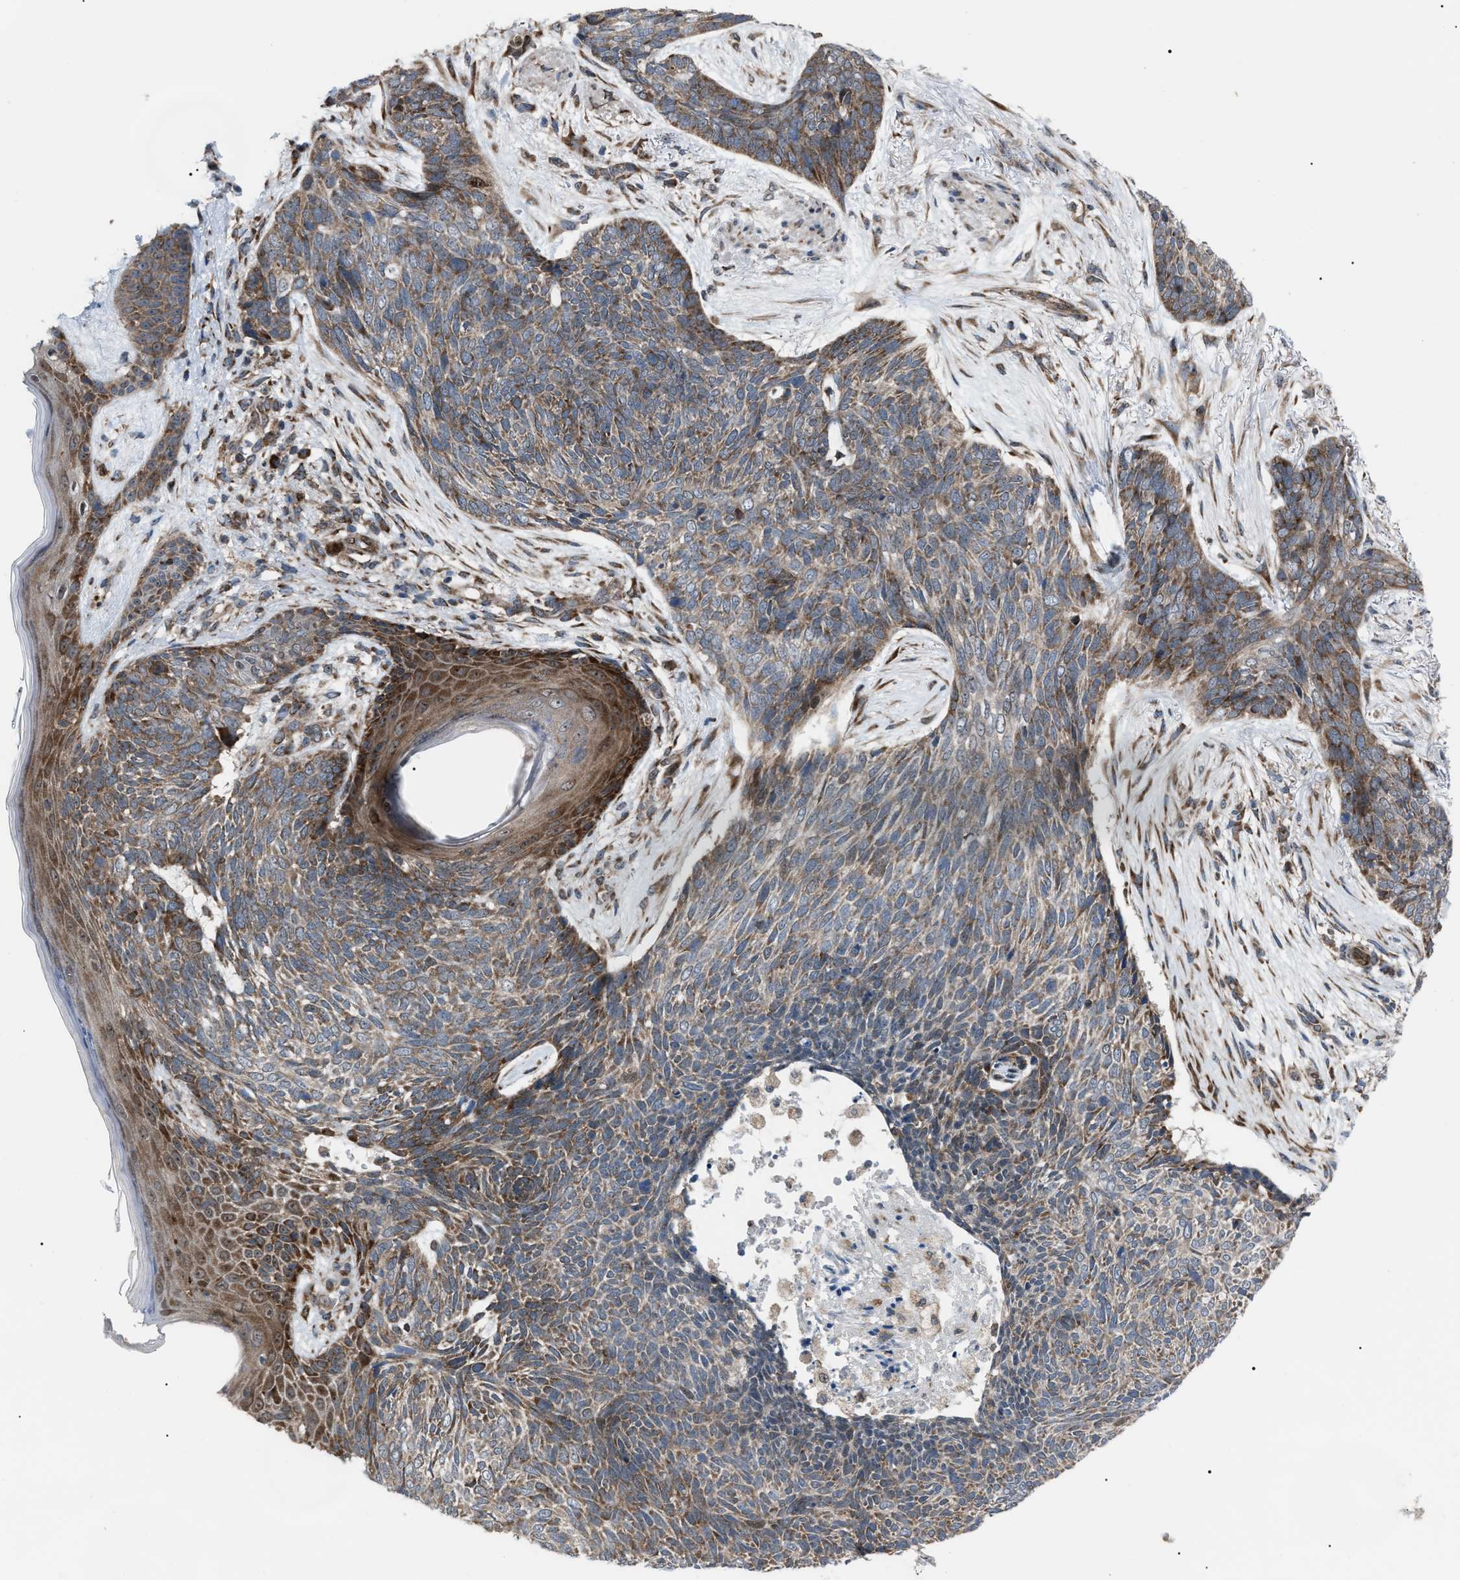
{"staining": {"intensity": "moderate", "quantity": ">75%", "location": "cytoplasmic/membranous"}, "tissue": "skin cancer", "cell_type": "Tumor cells", "image_type": "cancer", "snomed": [{"axis": "morphology", "description": "Basal cell carcinoma"}, {"axis": "topography", "description": "Skin"}], "caption": "DAB (3,3'-diaminobenzidine) immunohistochemical staining of human skin basal cell carcinoma exhibits moderate cytoplasmic/membranous protein positivity in about >75% of tumor cells. The staining was performed using DAB, with brown indicating positive protein expression. Nuclei are stained blue with hematoxylin.", "gene": "AGO2", "patient": {"sex": "female", "age": 84}}